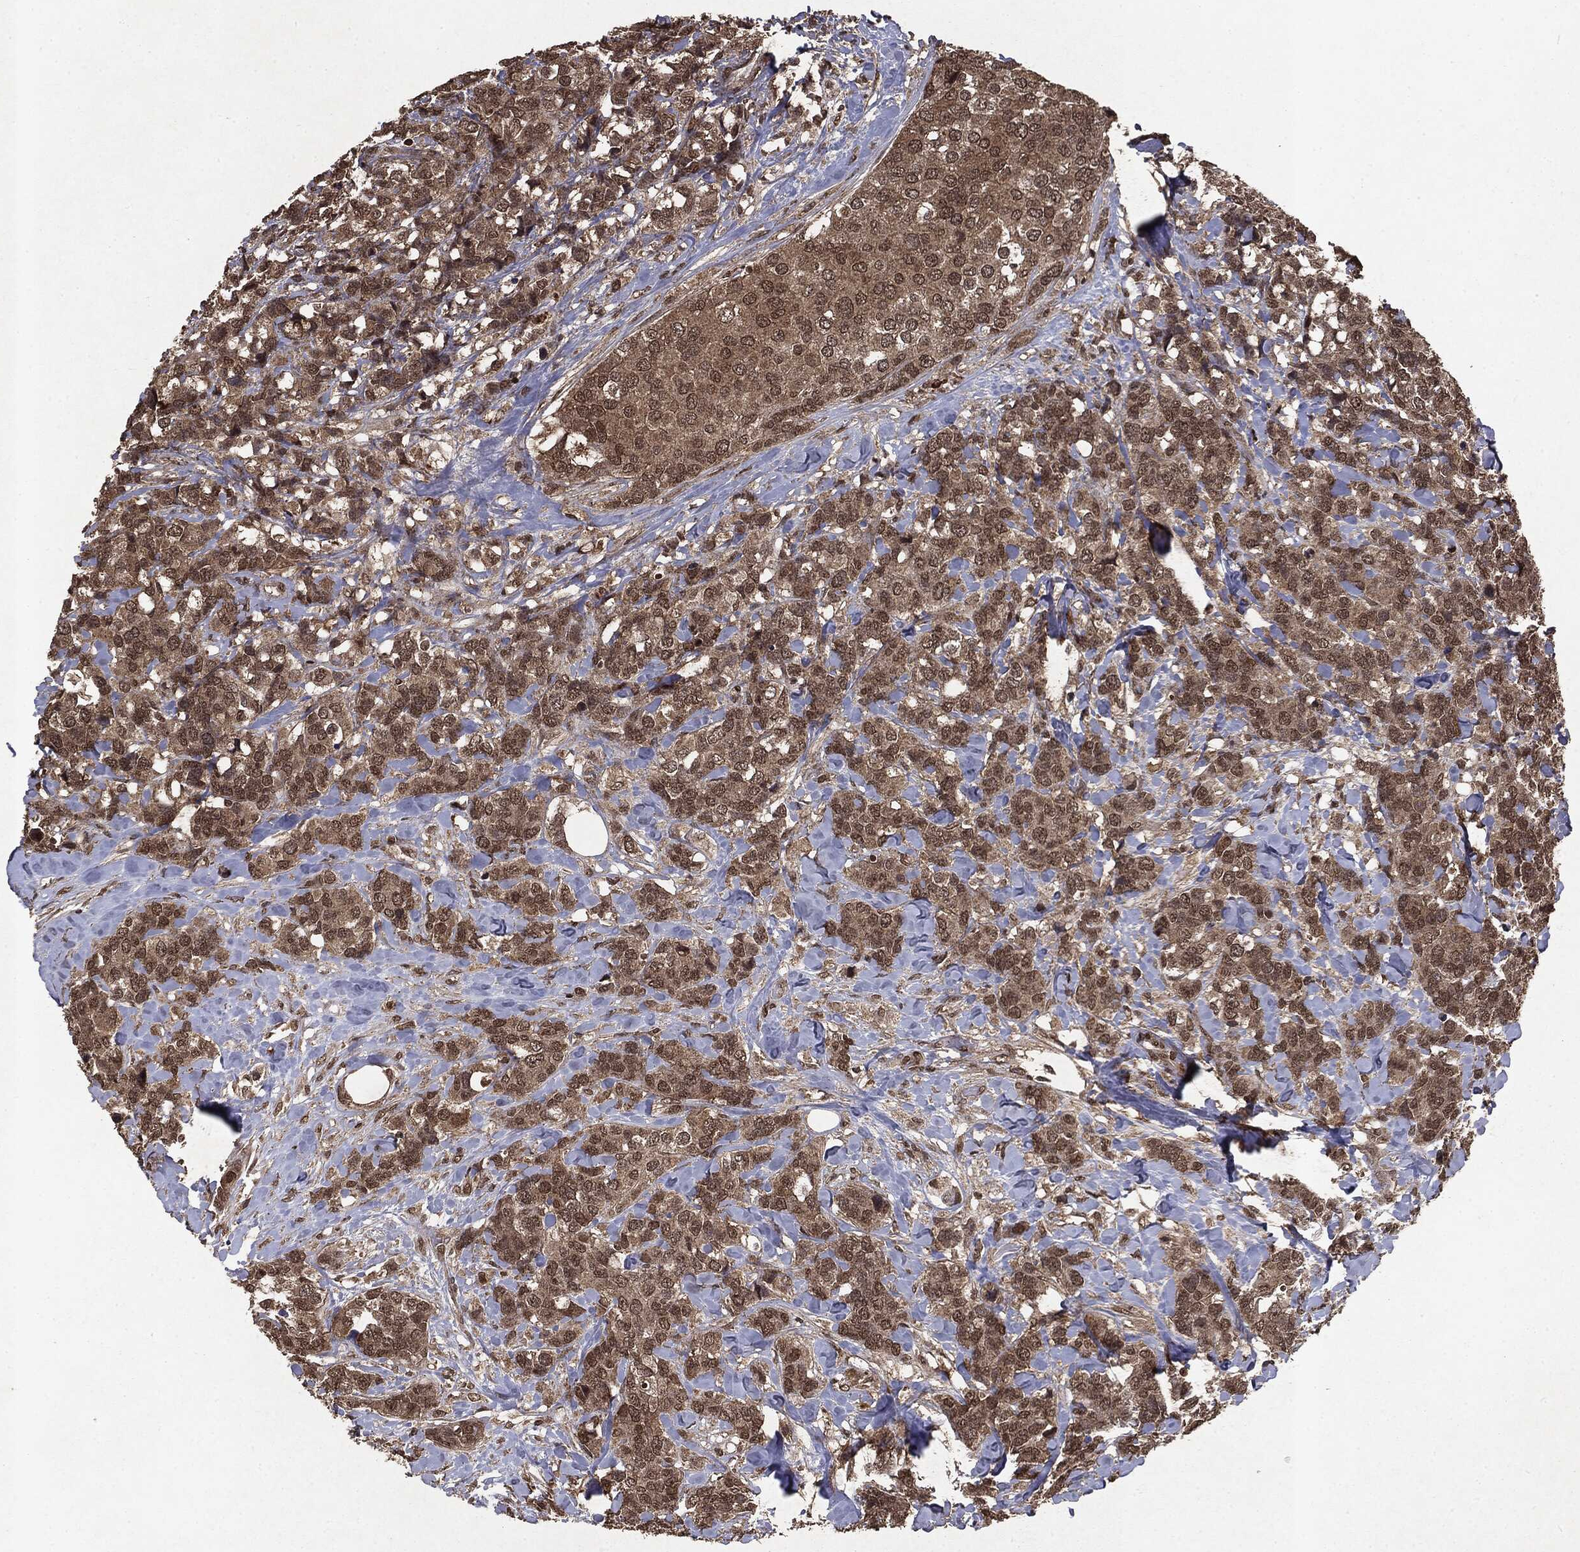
{"staining": {"intensity": "moderate", "quantity": ">75%", "location": "cytoplasmic/membranous,nuclear"}, "tissue": "breast cancer", "cell_type": "Tumor cells", "image_type": "cancer", "snomed": [{"axis": "morphology", "description": "Lobular carcinoma"}, {"axis": "topography", "description": "Breast"}], "caption": "High-magnification brightfield microscopy of breast cancer (lobular carcinoma) stained with DAB (brown) and counterstained with hematoxylin (blue). tumor cells exhibit moderate cytoplasmic/membranous and nuclear expression is identified in about>75% of cells.", "gene": "PEBP1", "patient": {"sex": "female", "age": 59}}